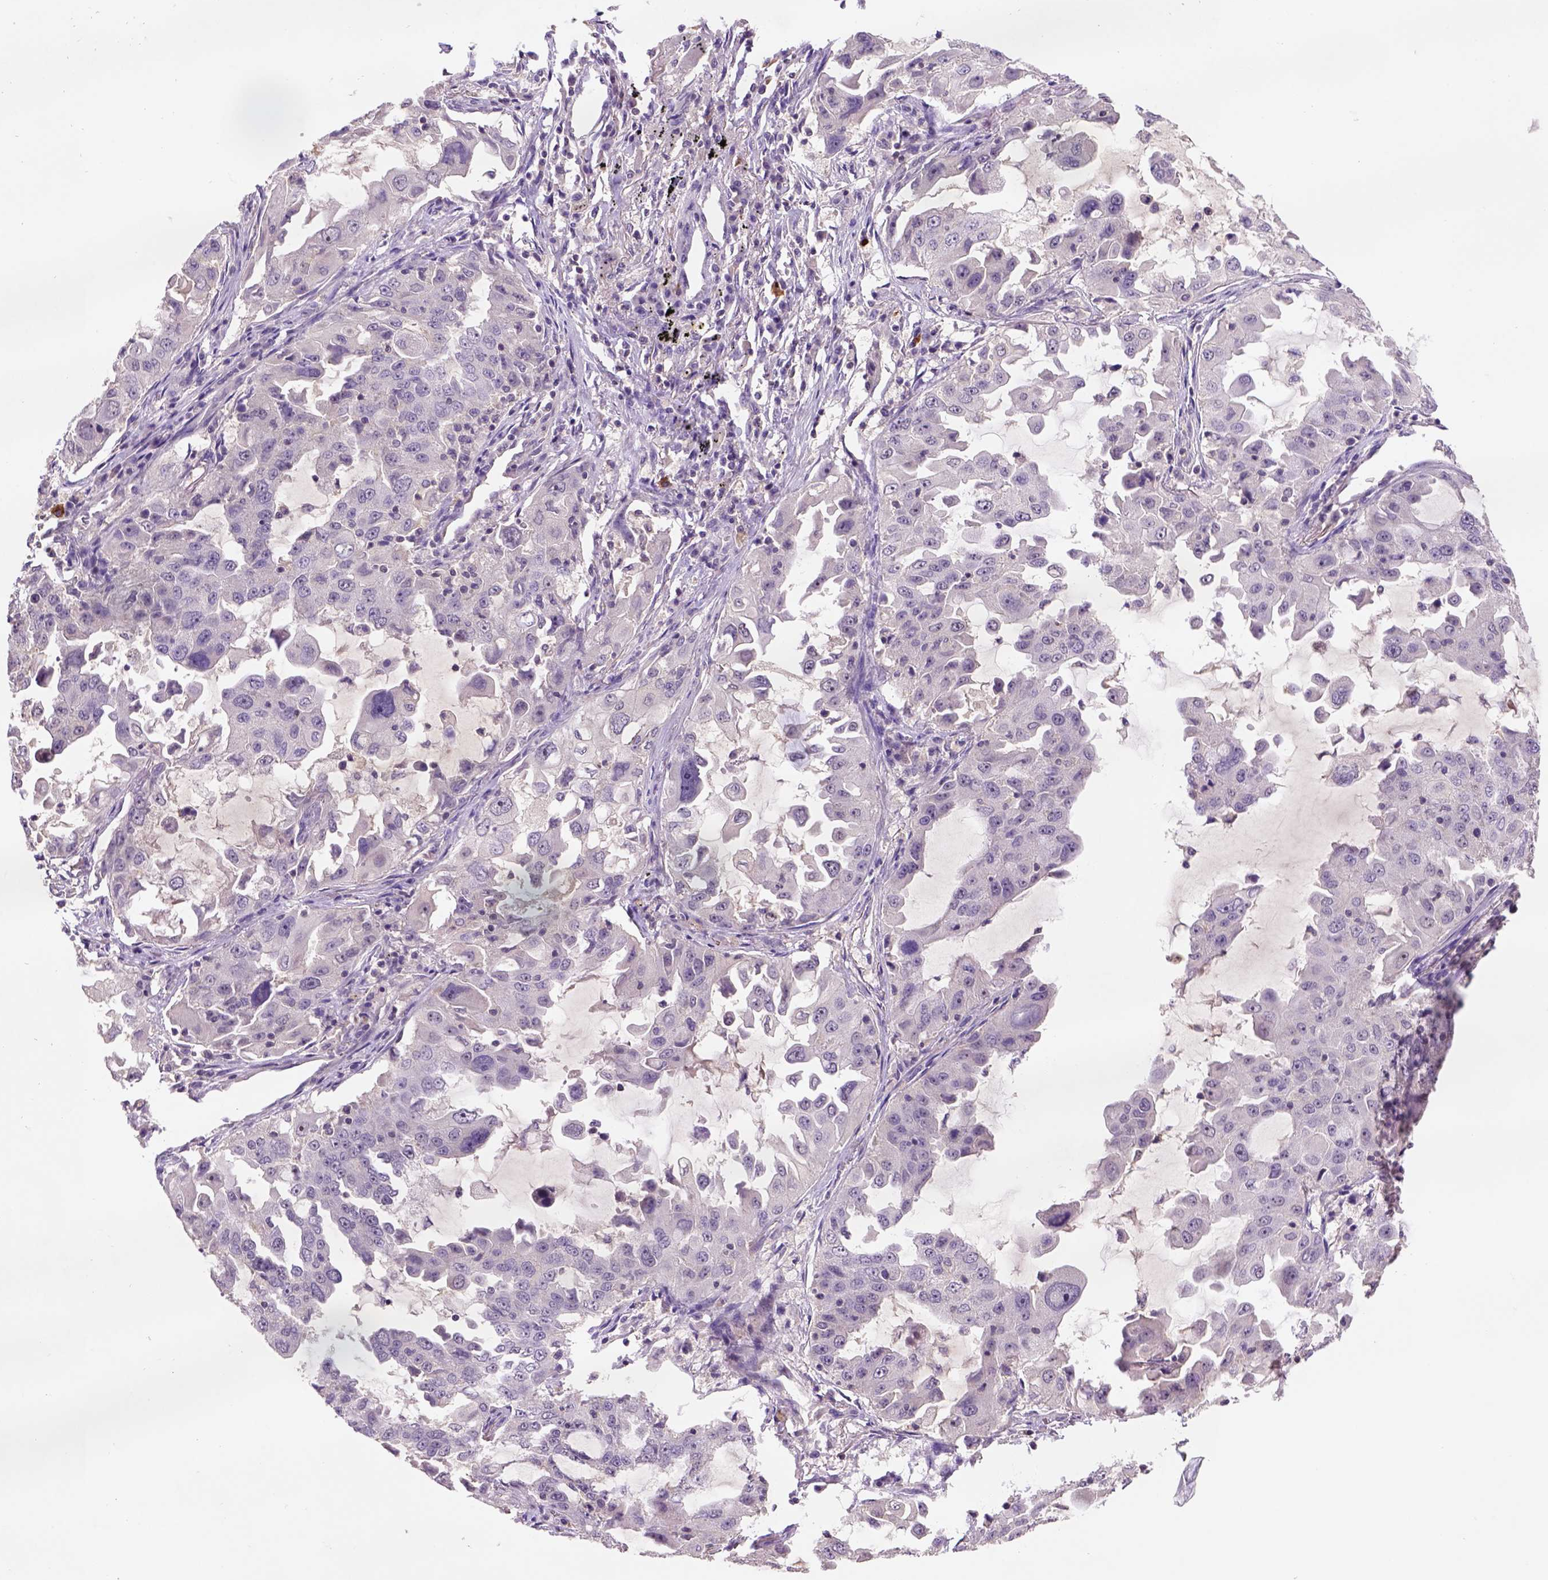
{"staining": {"intensity": "weak", "quantity": "25%-75%", "location": "cytoplasmic/membranous"}, "tissue": "lung cancer", "cell_type": "Tumor cells", "image_type": "cancer", "snomed": [{"axis": "morphology", "description": "Adenocarcinoma, NOS"}, {"axis": "topography", "description": "Lung"}], "caption": "Tumor cells demonstrate weak cytoplasmic/membranous positivity in about 25%-75% of cells in lung adenocarcinoma. (Brightfield microscopy of DAB IHC at high magnification).", "gene": "SCML4", "patient": {"sex": "female", "age": 61}}